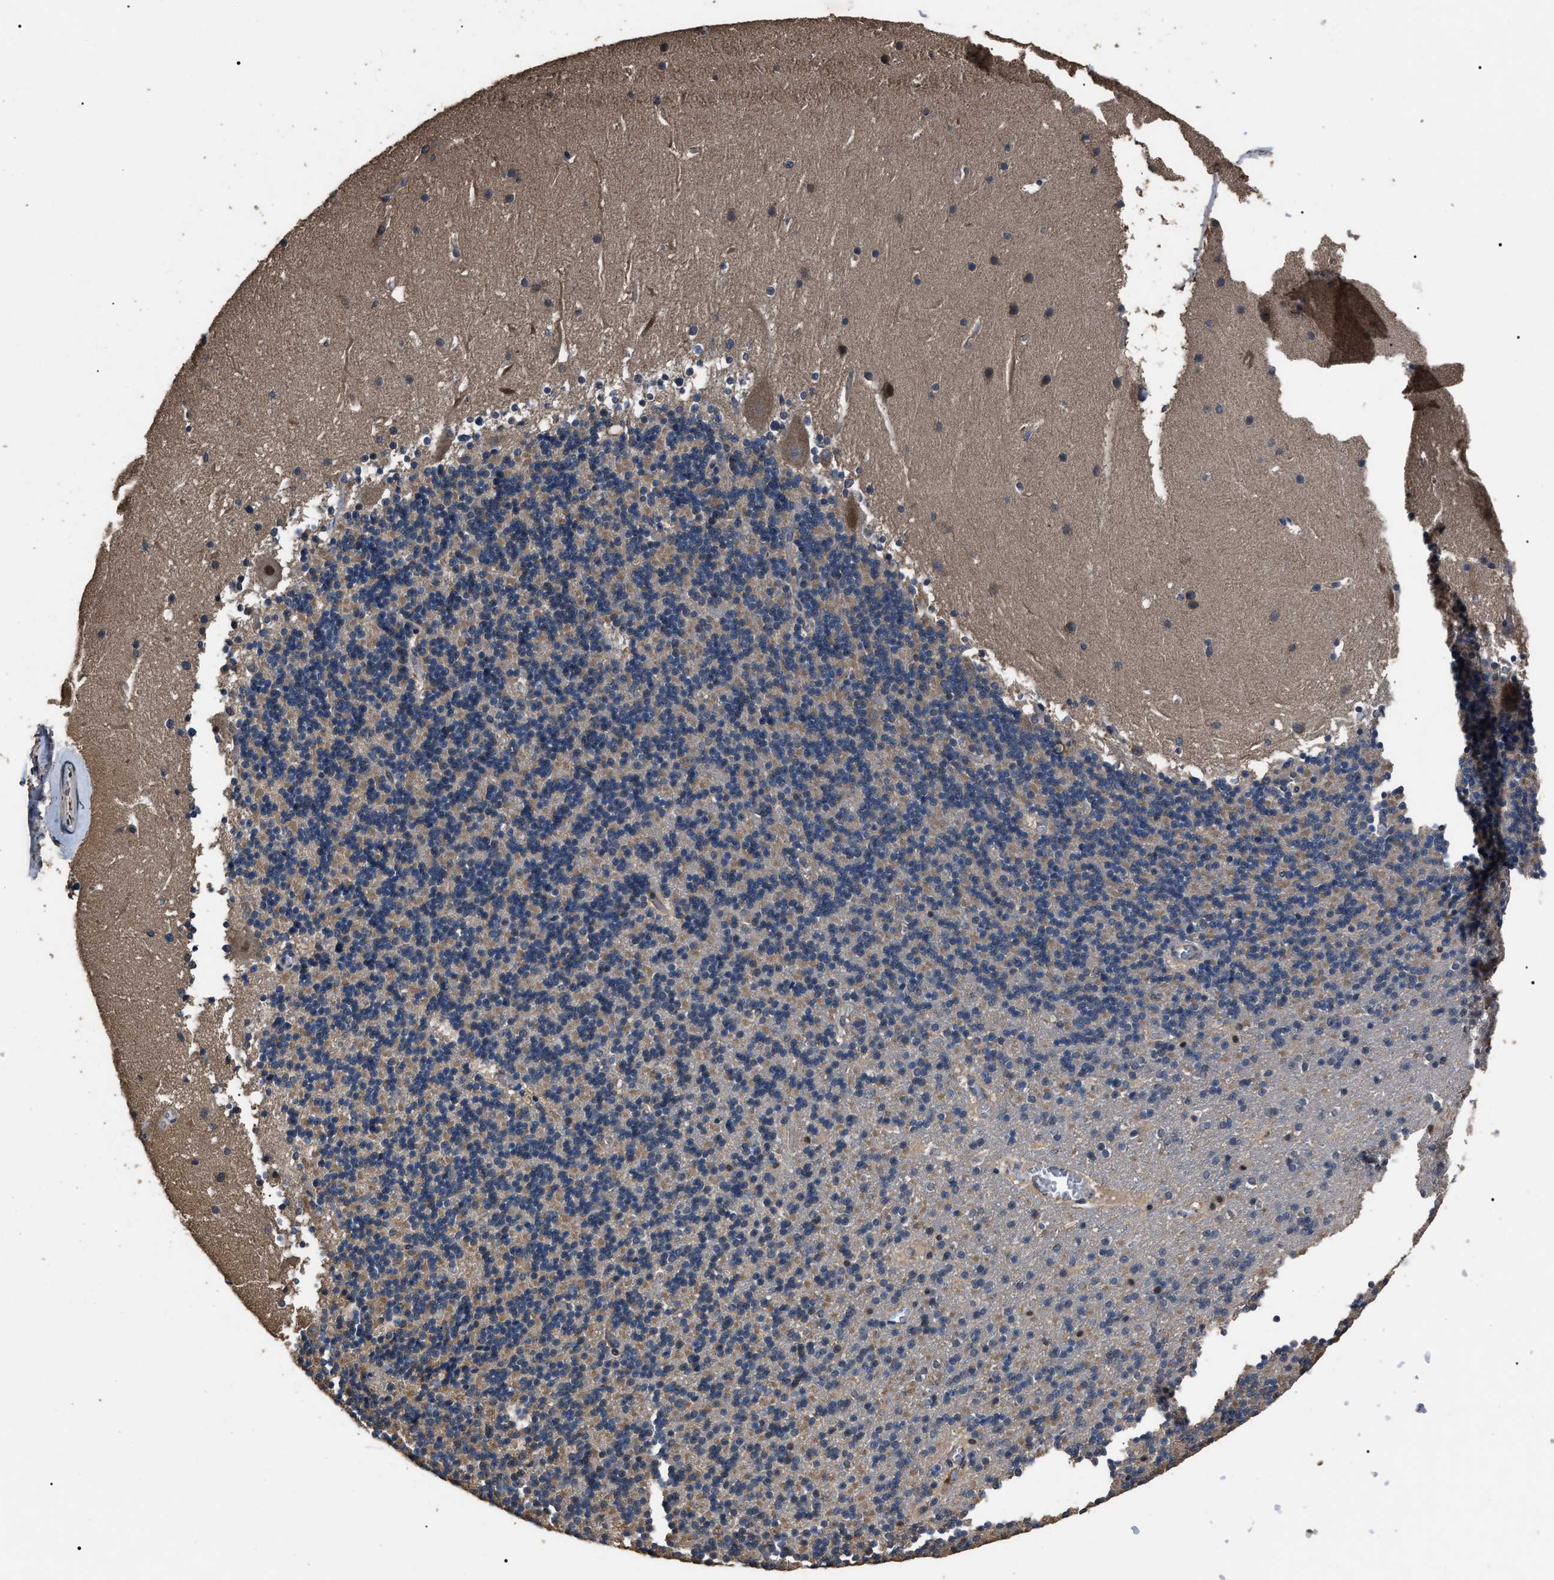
{"staining": {"intensity": "weak", "quantity": "<25%", "location": "cytoplasmic/membranous"}, "tissue": "cerebellum", "cell_type": "Cells in granular layer", "image_type": "normal", "snomed": [{"axis": "morphology", "description": "Normal tissue, NOS"}, {"axis": "topography", "description": "Cerebellum"}], "caption": "An immunohistochemistry (IHC) photomicrograph of benign cerebellum is shown. There is no staining in cells in granular layer of cerebellum.", "gene": "RNF216", "patient": {"sex": "male", "age": 45}}